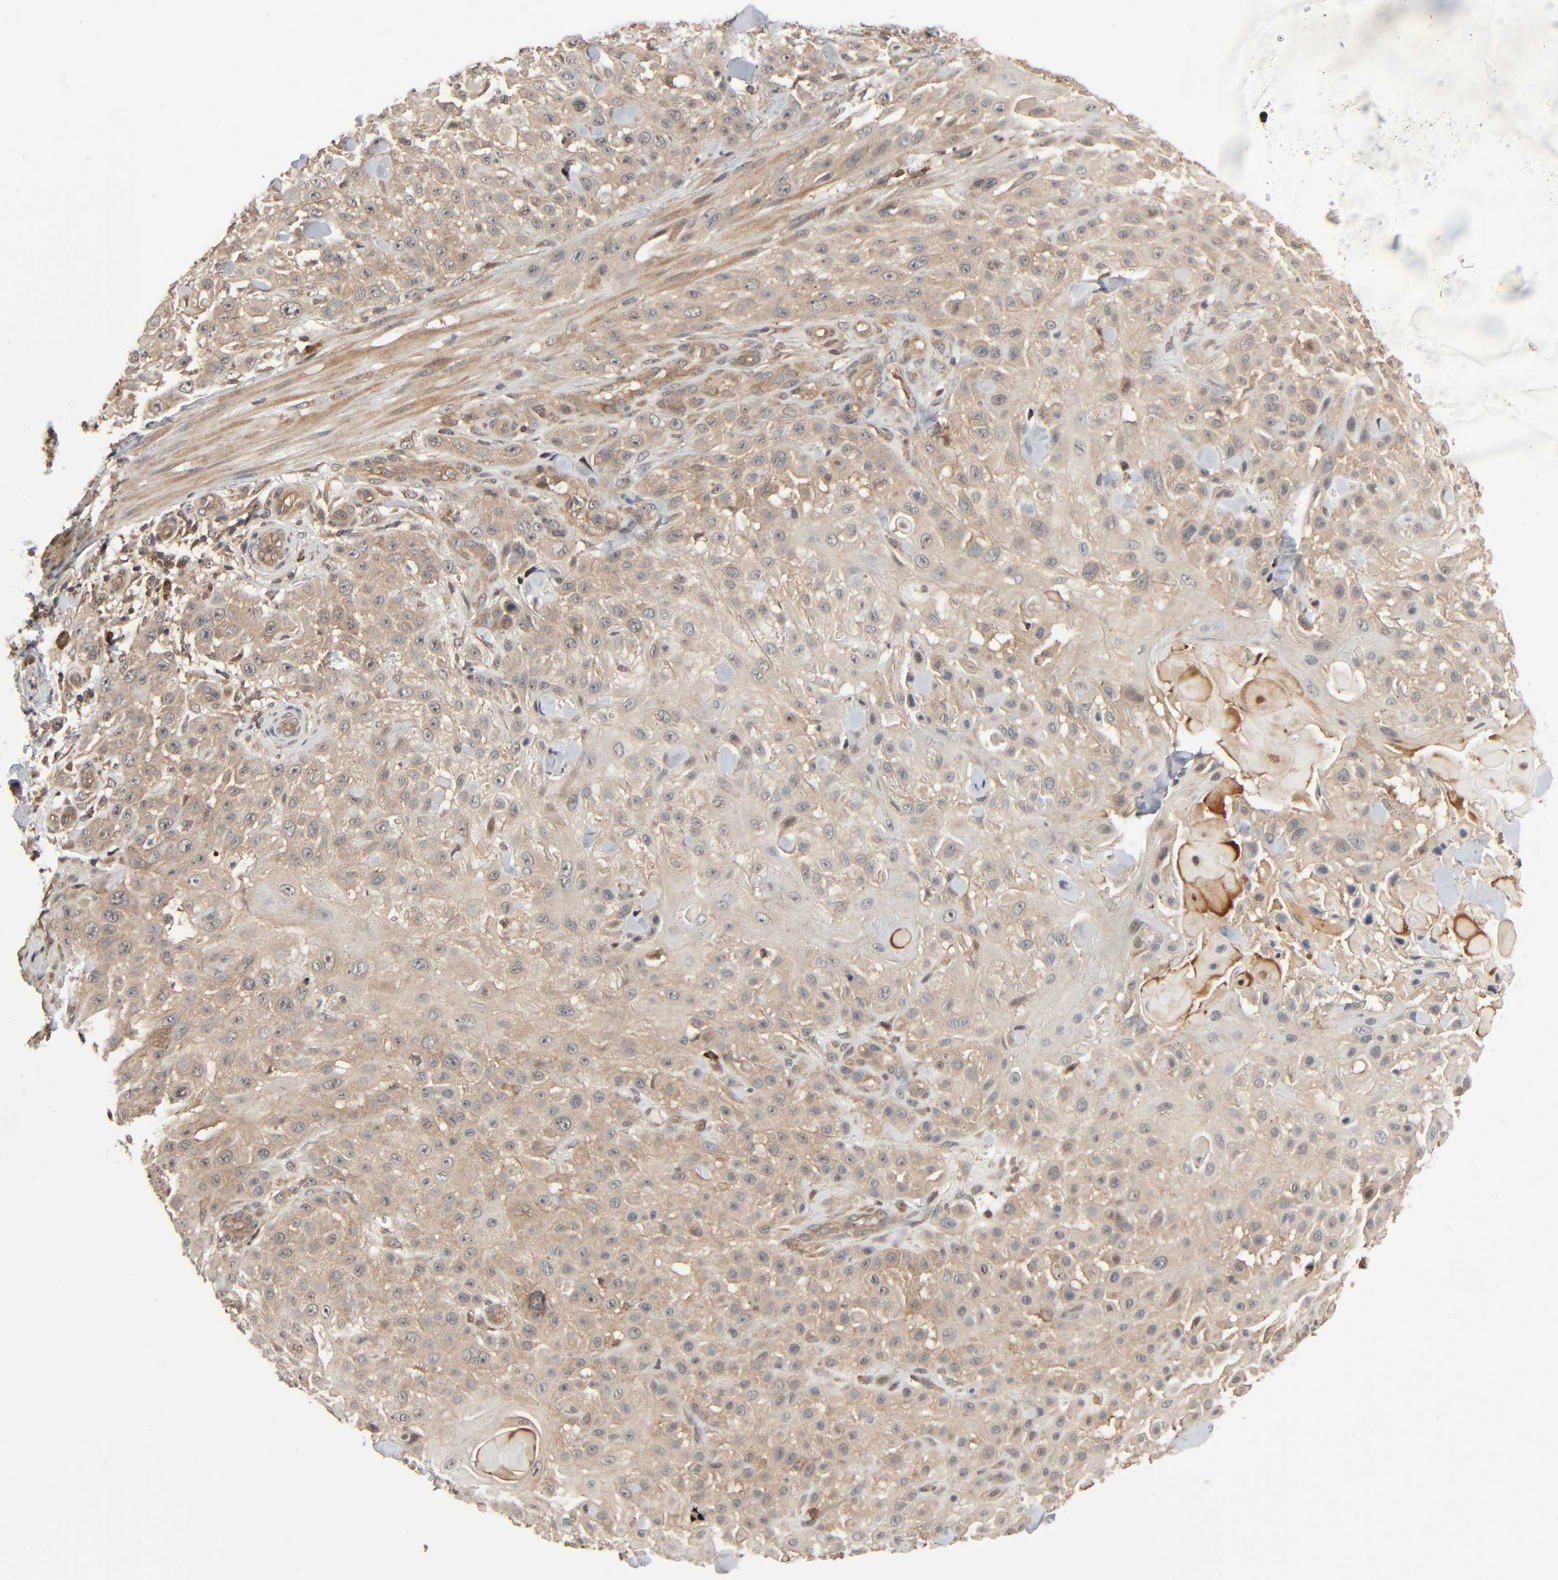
{"staining": {"intensity": "weak", "quantity": ">75%", "location": "cytoplasmic/membranous"}, "tissue": "skin cancer", "cell_type": "Tumor cells", "image_type": "cancer", "snomed": [{"axis": "morphology", "description": "Squamous cell carcinoma, NOS"}, {"axis": "topography", "description": "Skin"}], "caption": "Brown immunohistochemical staining in squamous cell carcinoma (skin) exhibits weak cytoplasmic/membranous expression in about >75% of tumor cells.", "gene": "PPP2R1B", "patient": {"sex": "female", "age": 42}}